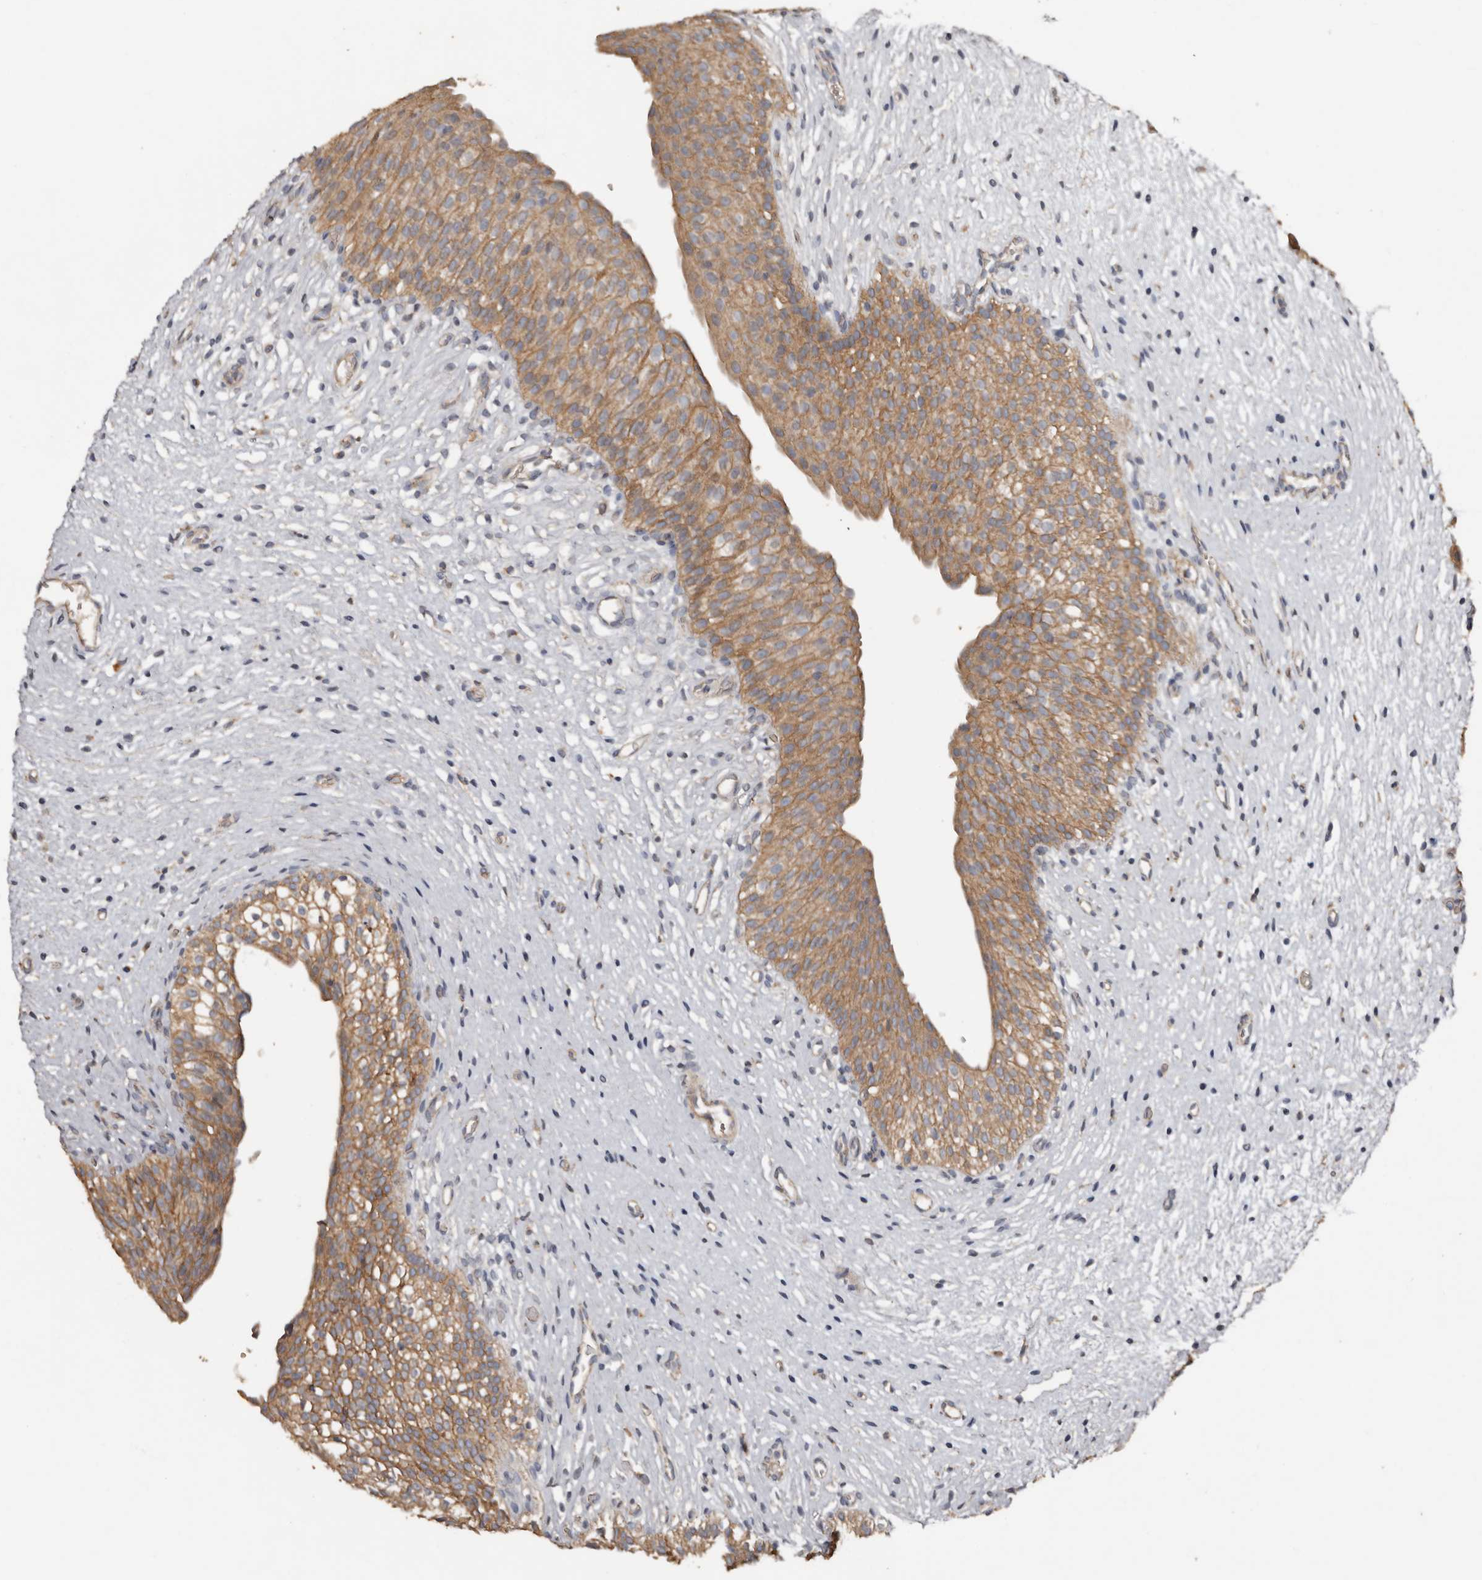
{"staining": {"intensity": "moderate", "quantity": ">75%", "location": "cytoplasmic/membranous"}, "tissue": "urinary bladder", "cell_type": "Urothelial cells", "image_type": "normal", "snomed": [{"axis": "morphology", "description": "Normal tissue, NOS"}, {"axis": "topography", "description": "Urinary bladder"}], "caption": "Immunohistochemical staining of normal human urinary bladder reveals moderate cytoplasmic/membranous protein positivity in about >75% of urothelial cells. (IHC, brightfield microscopy, high magnification).", "gene": "HYAL4", "patient": {"sex": "male", "age": 1}}